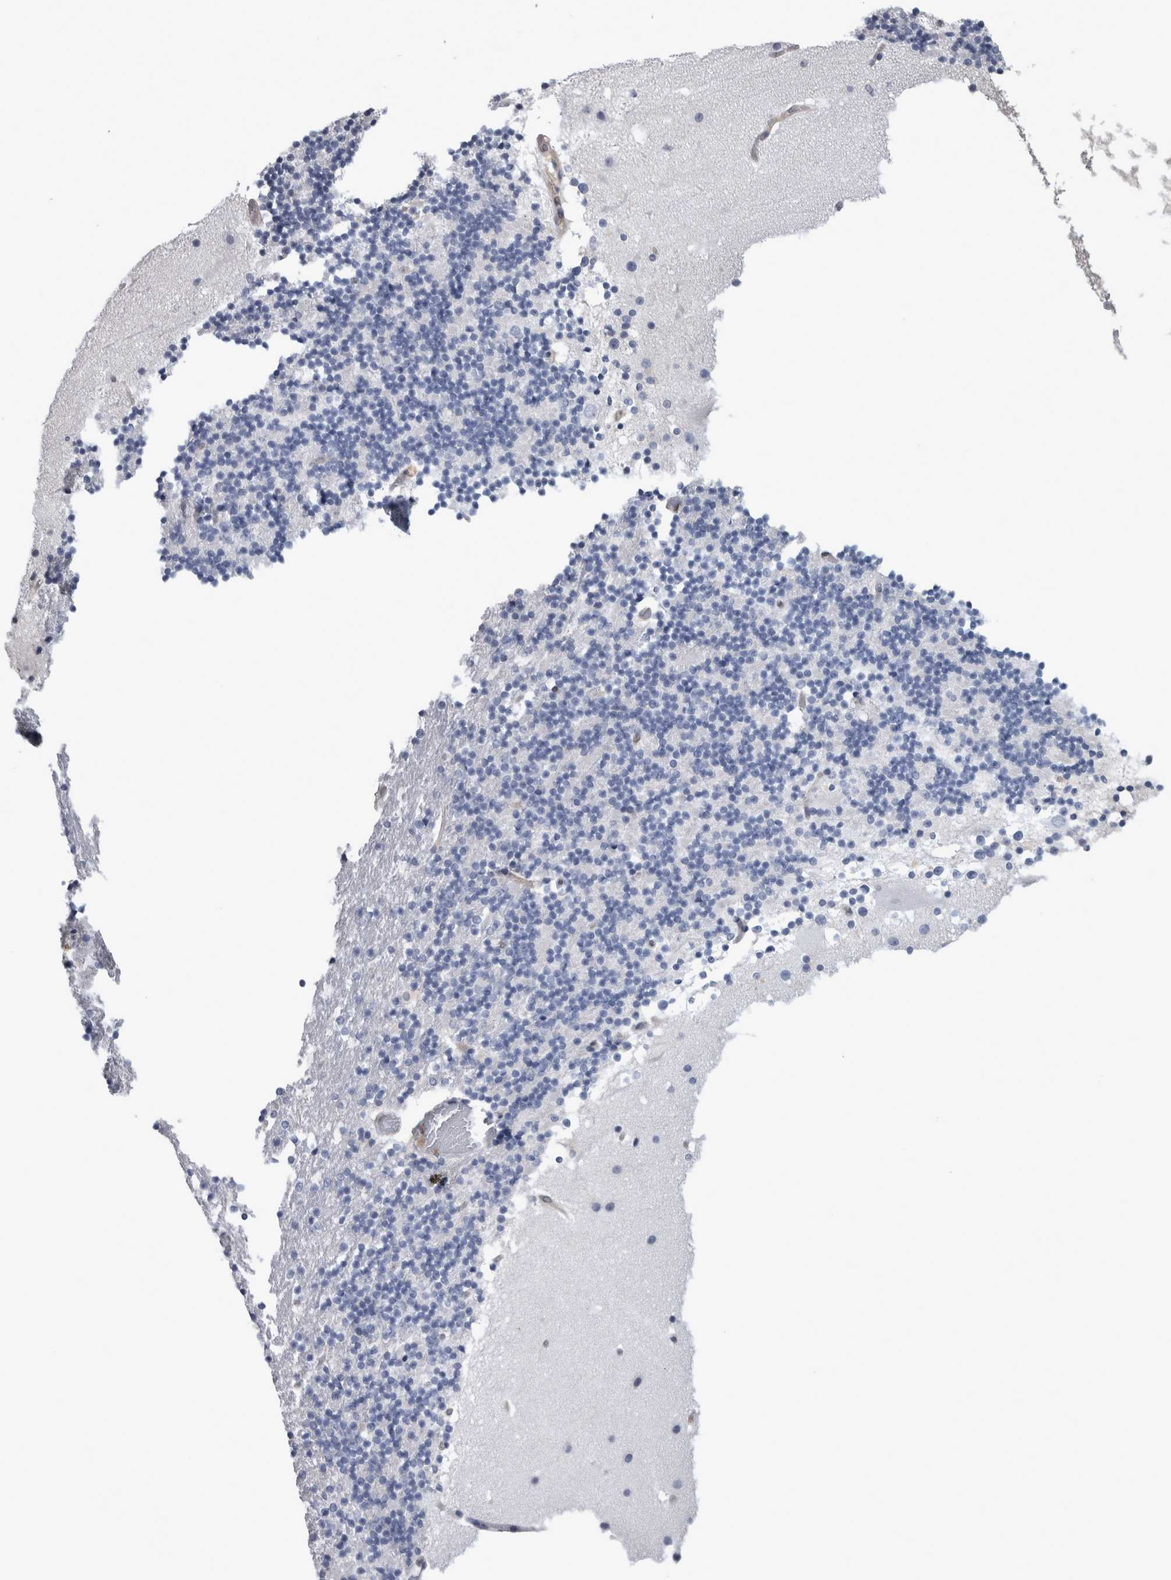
{"staining": {"intensity": "negative", "quantity": "none", "location": "none"}, "tissue": "cerebellum", "cell_type": "Cells in granular layer", "image_type": "normal", "snomed": [{"axis": "morphology", "description": "Normal tissue, NOS"}, {"axis": "topography", "description": "Cerebellum"}], "caption": "Normal cerebellum was stained to show a protein in brown. There is no significant positivity in cells in granular layer. Nuclei are stained in blue.", "gene": "NAPRT", "patient": {"sex": "male", "age": 57}}